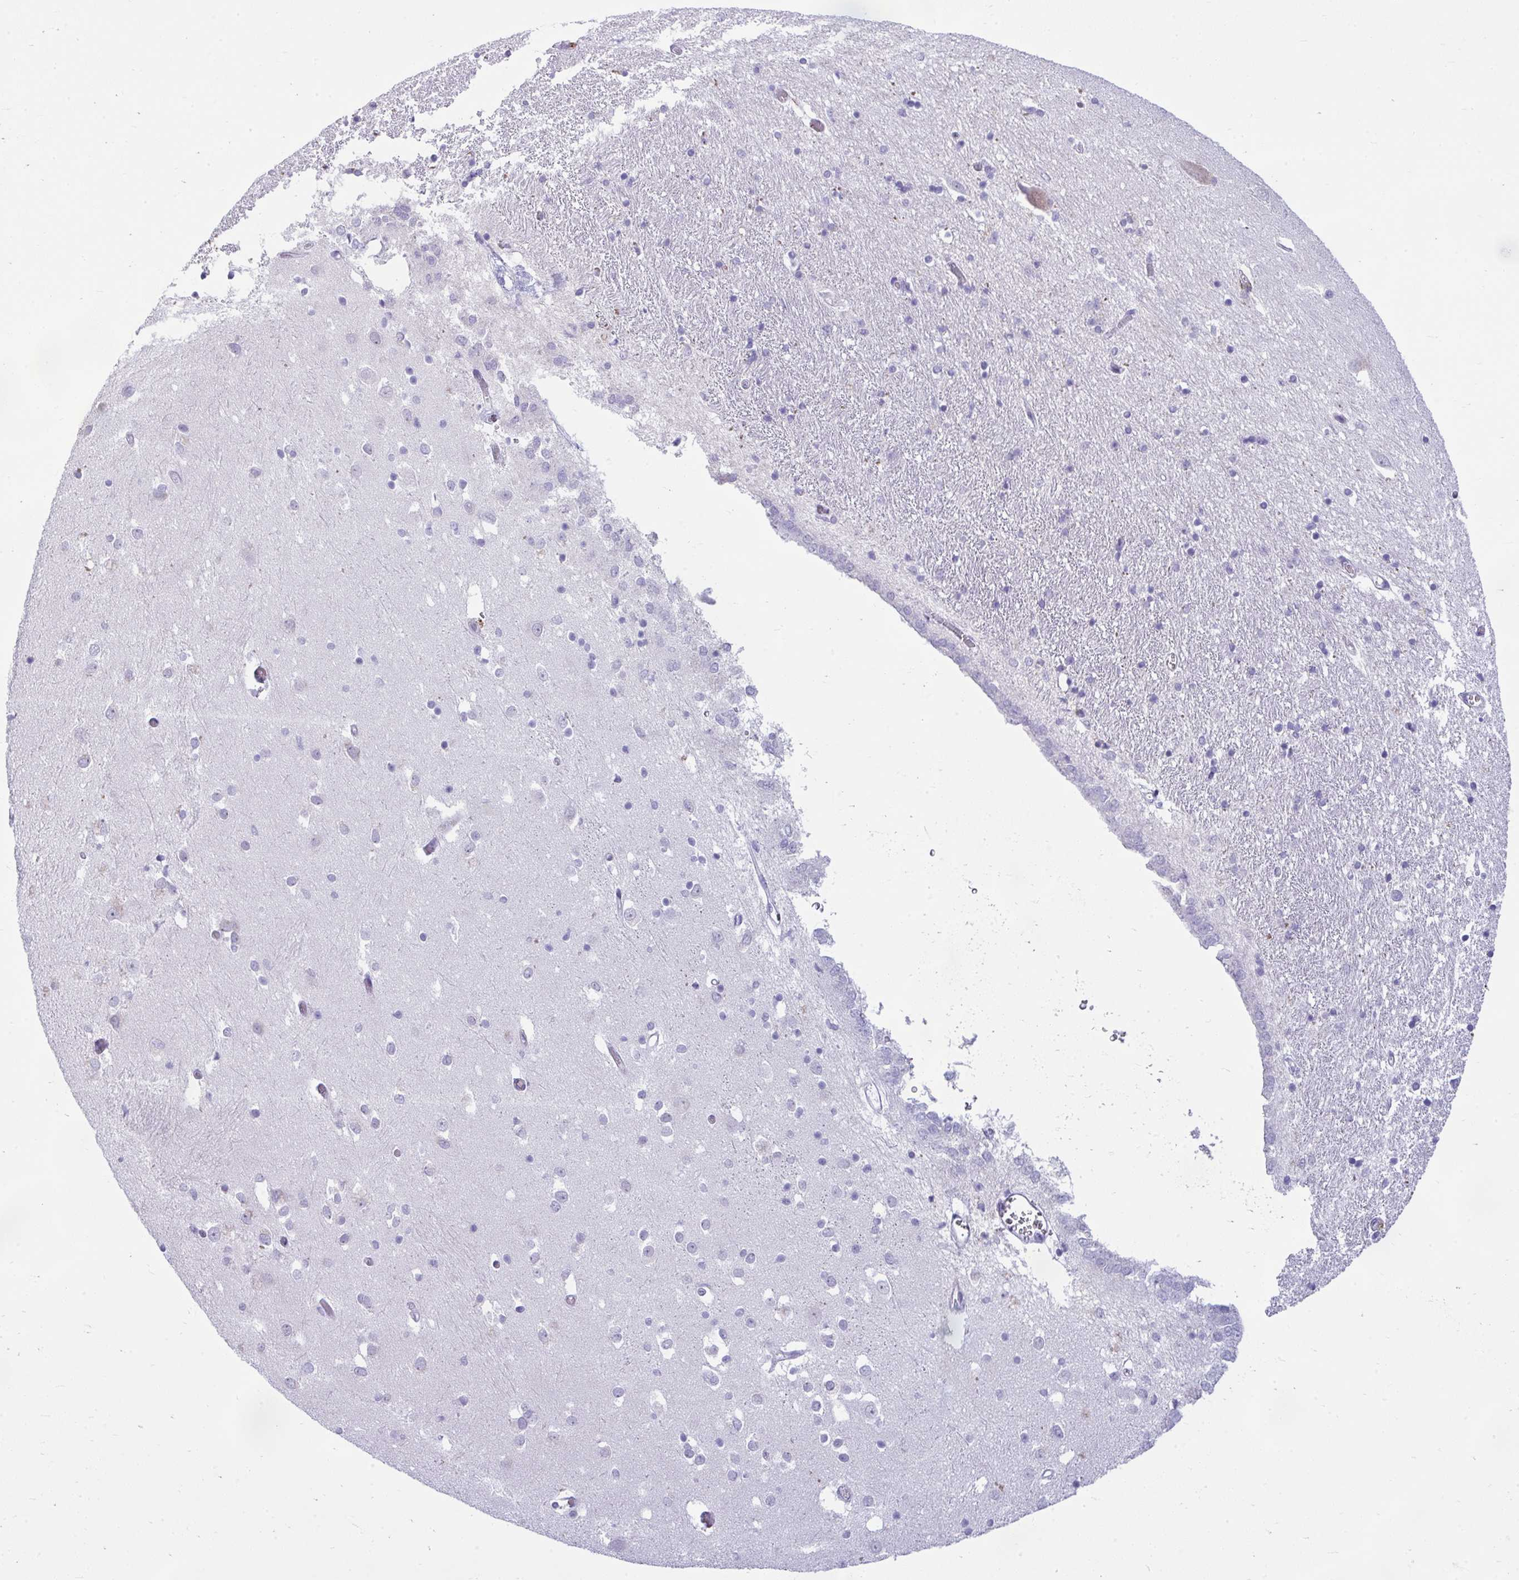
{"staining": {"intensity": "negative", "quantity": "none", "location": "none"}, "tissue": "caudate", "cell_type": "Glial cells", "image_type": "normal", "snomed": [{"axis": "morphology", "description": "Normal tissue, NOS"}, {"axis": "topography", "description": "Lateral ventricle wall"}, {"axis": "topography", "description": "Hippocampus"}], "caption": "Human caudate stained for a protein using immunohistochemistry (IHC) exhibits no positivity in glial cells.", "gene": "PIGZ", "patient": {"sex": "female", "age": 63}}